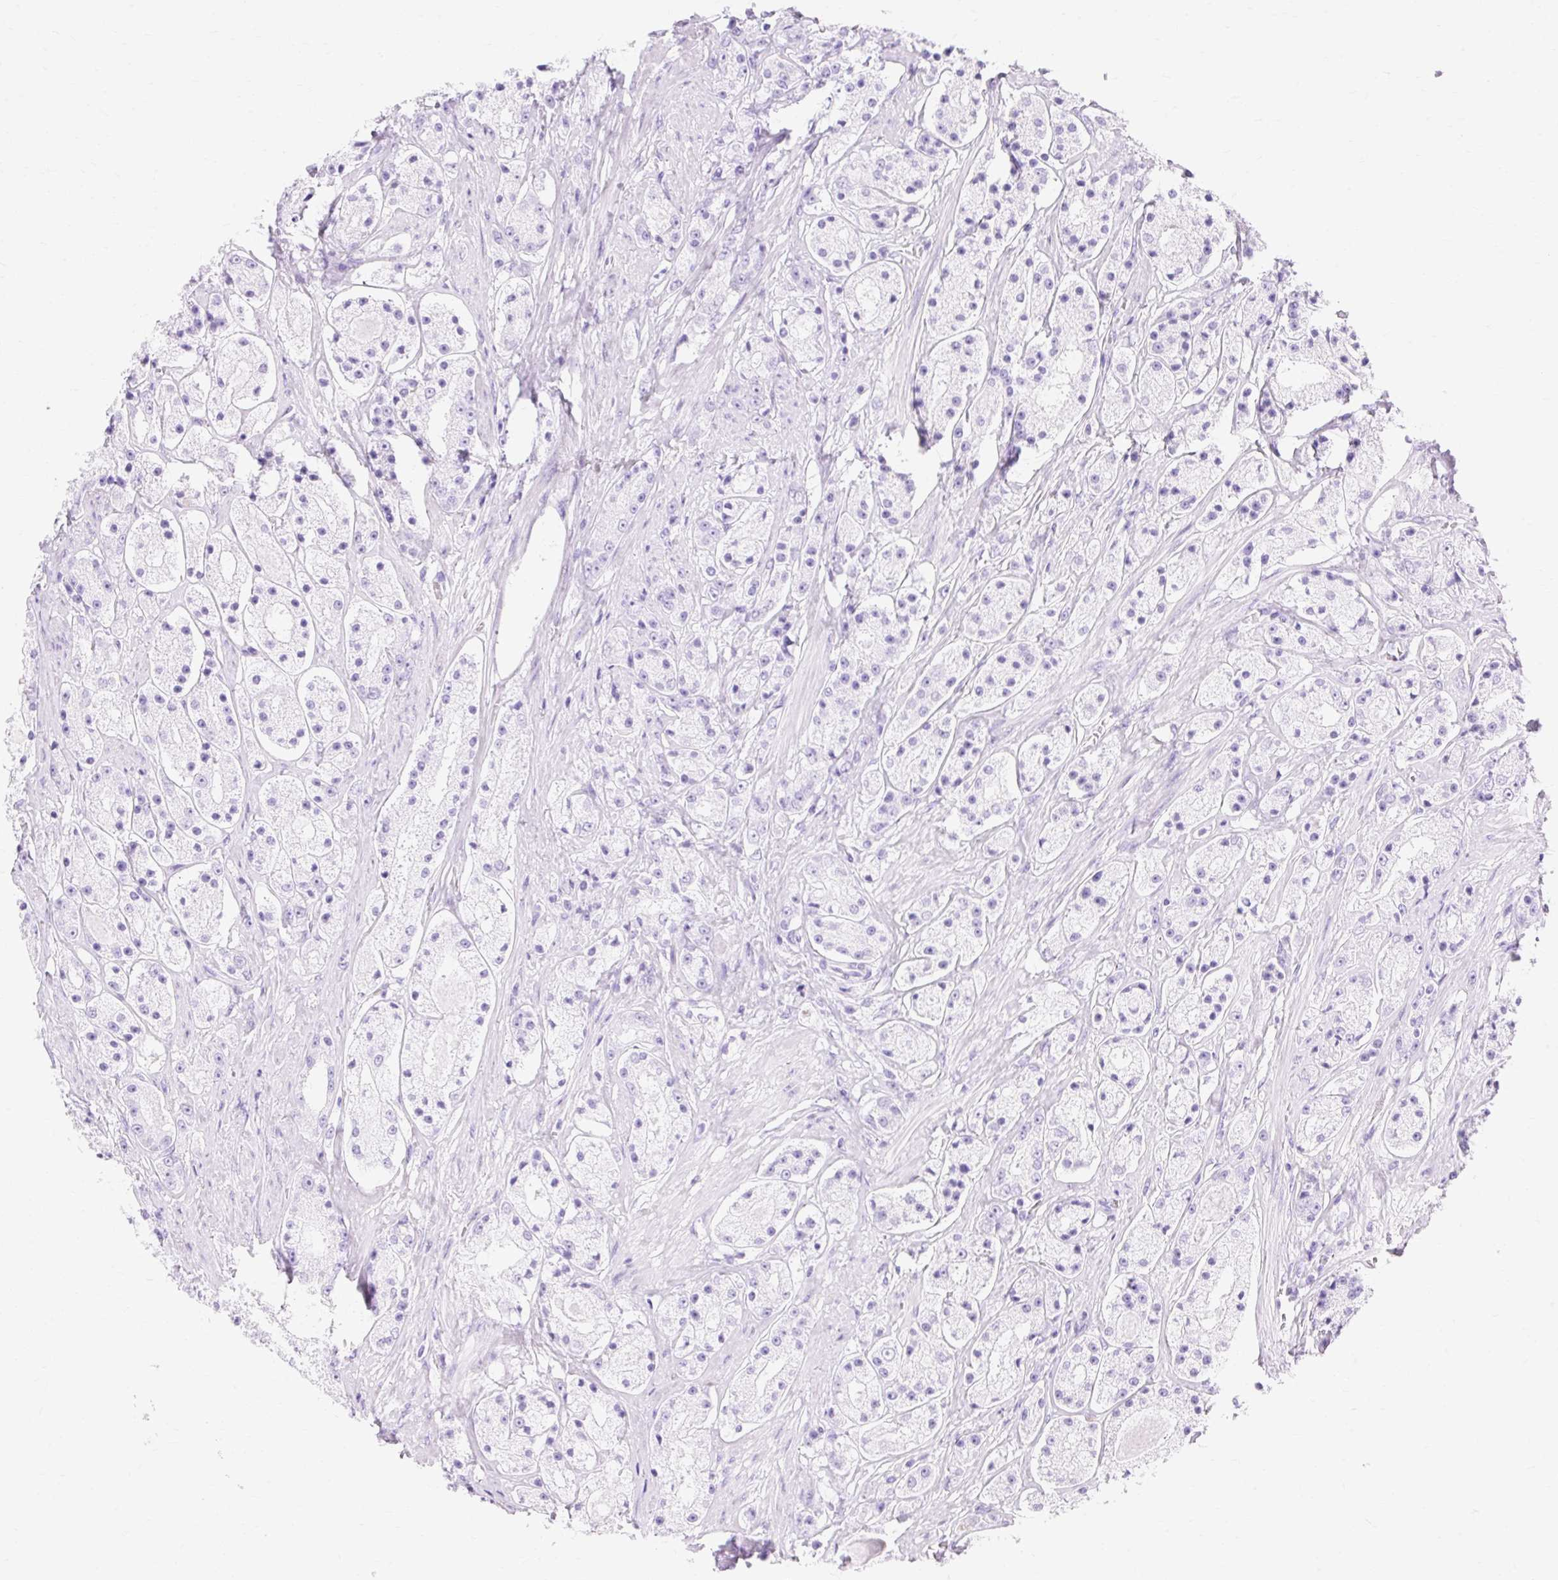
{"staining": {"intensity": "negative", "quantity": "none", "location": "none"}, "tissue": "prostate cancer", "cell_type": "Tumor cells", "image_type": "cancer", "snomed": [{"axis": "morphology", "description": "Adenocarcinoma, High grade"}, {"axis": "topography", "description": "Prostate"}], "caption": "Tumor cells show no significant protein expression in adenocarcinoma (high-grade) (prostate).", "gene": "MBP", "patient": {"sex": "male", "age": 67}}